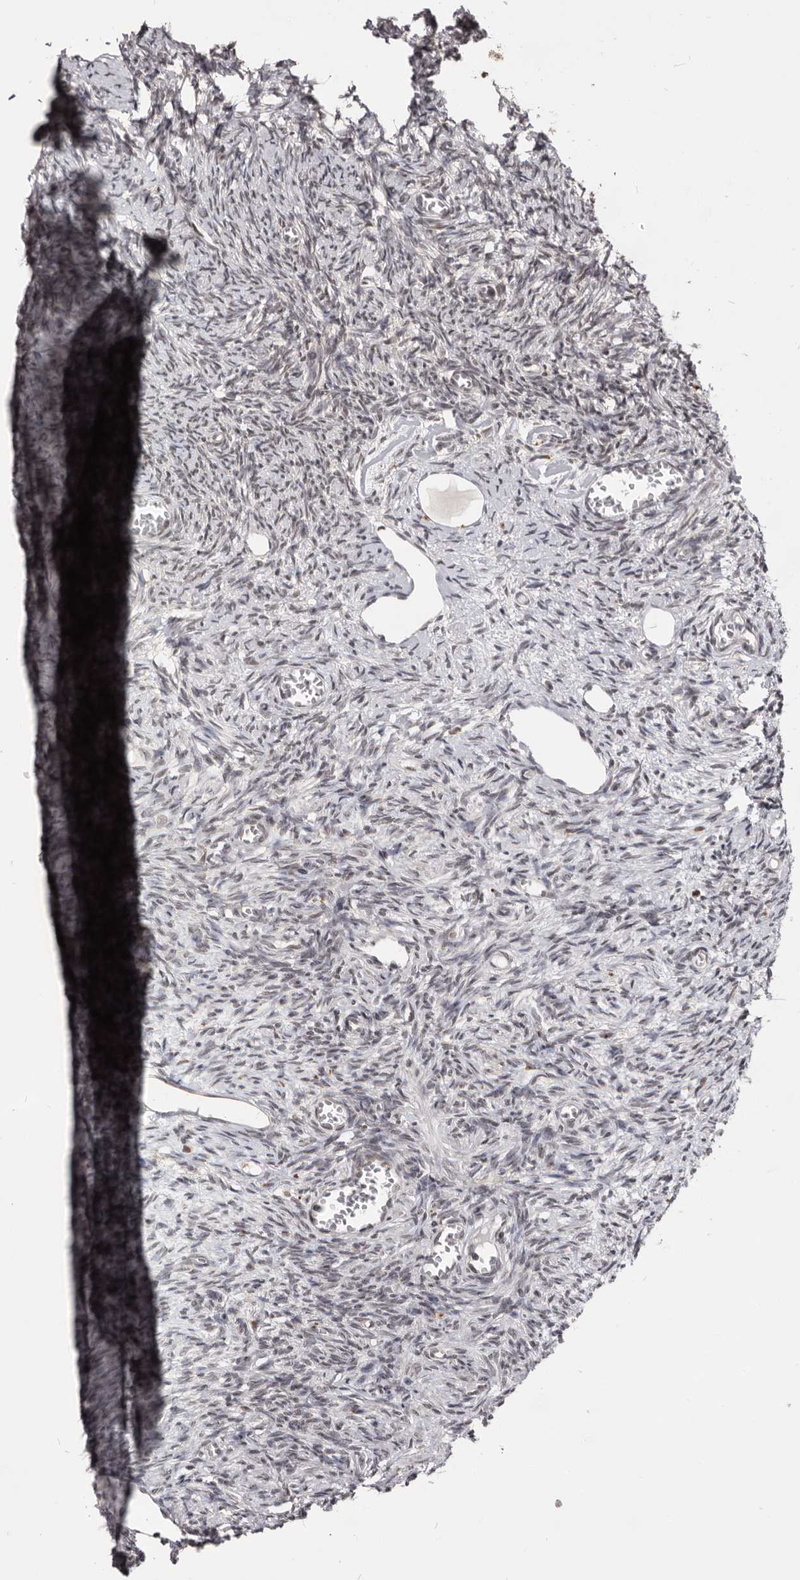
{"staining": {"intensity": "strong", "quantity": ">75%", "location": "cytoplasmic/membranous"}, "tissue": "ovary", "cell_type": "Follicle cells", "image_type": "normal", "snomed": [{"axis": "morphology", "description": "Normal tissue, NOS"}, {"axis": "topography", "description": "Ovary"}], "caption": "This photomicrograph reveals immunohistochemistry (IHC) staining of unremarkable human ovary, with high strong cytoplasmic/membranous staining in about >75% of follicle cells.", "gene": "THUMPD1", "patient": {"sex": "female", "age": 27}}